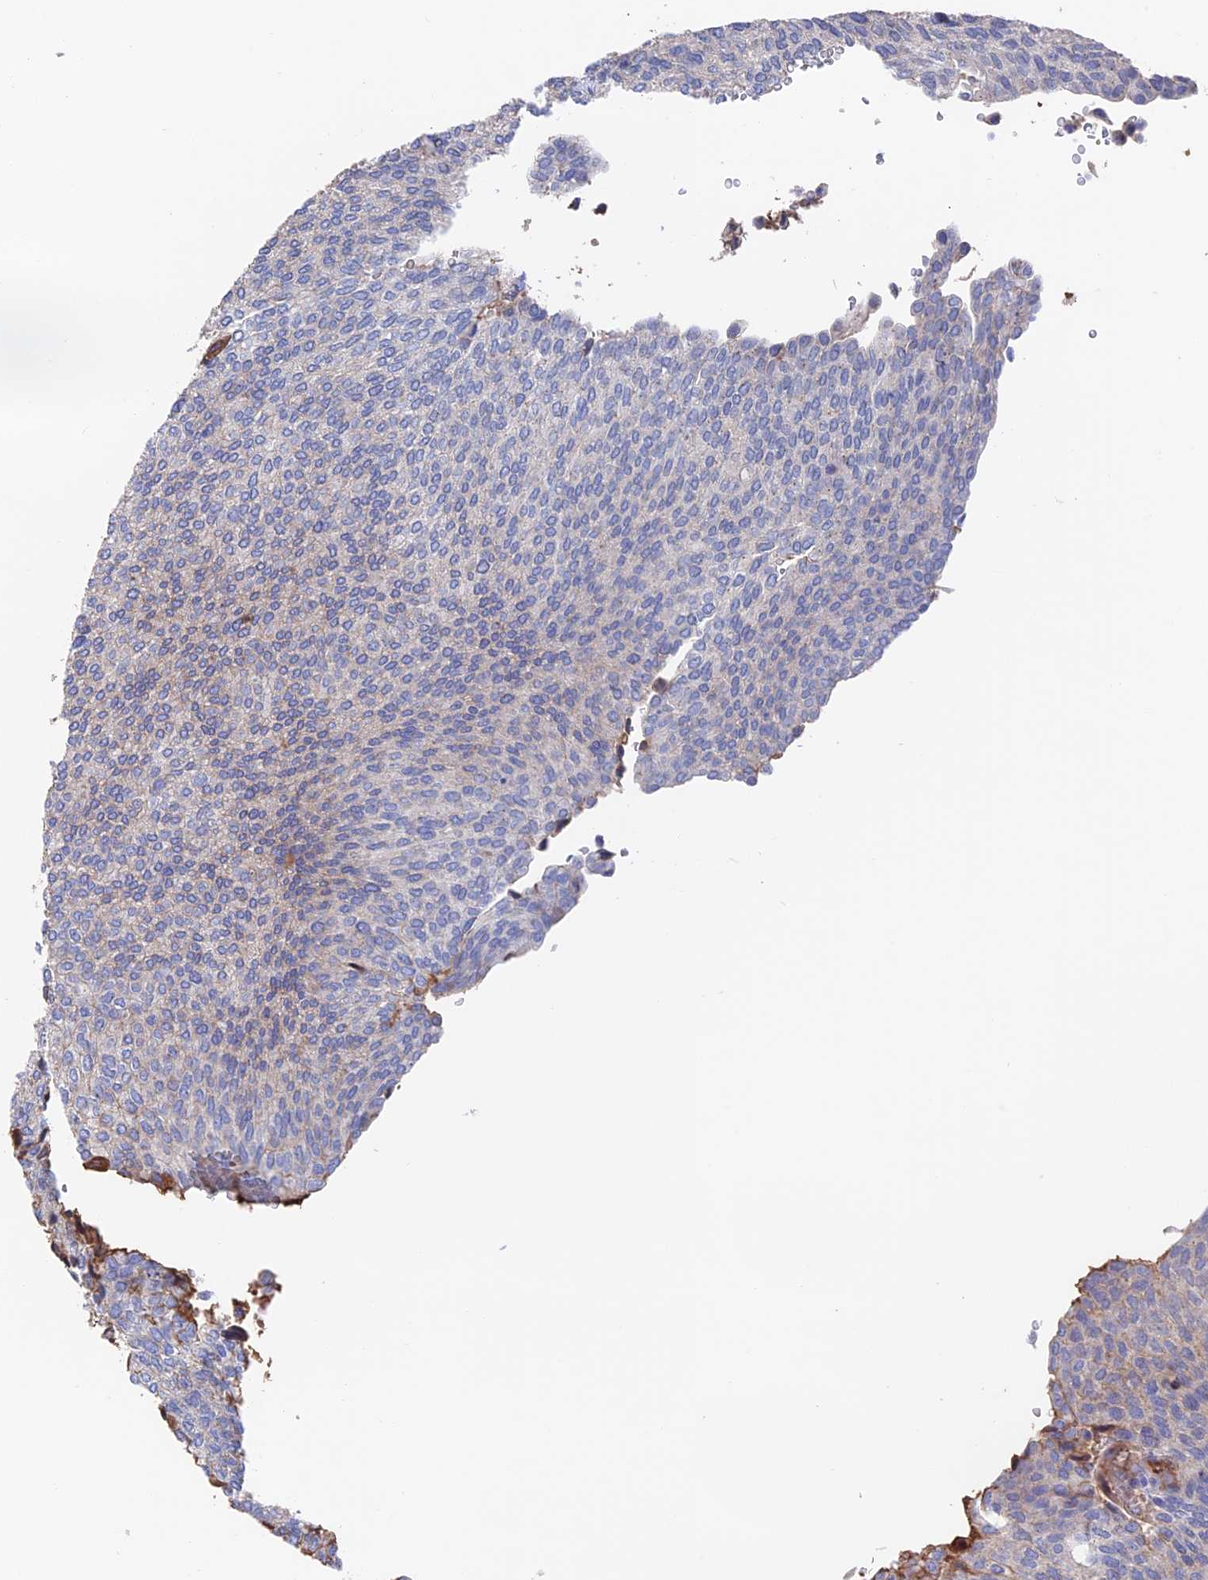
{"staining": {"intensity": "negative", "quantity": "none", "location": "none"}, "tissue": "urothelial cancer", "cell_type": "Tumor cells", "image_type": "cancer", "snomed": [{"axis": "morphology", "description": "Urothelial carcinoma, Low grade"}, {"axis": "topography", "description": "Urinary bladder"}], "caption": "High power microscopy photomicrograph of an IHC micrograph of urothelial cancer, revealing no significant staining in tumor cells.", "gene": "HPF1", "patient": {"sex": "female", "age": 79}}